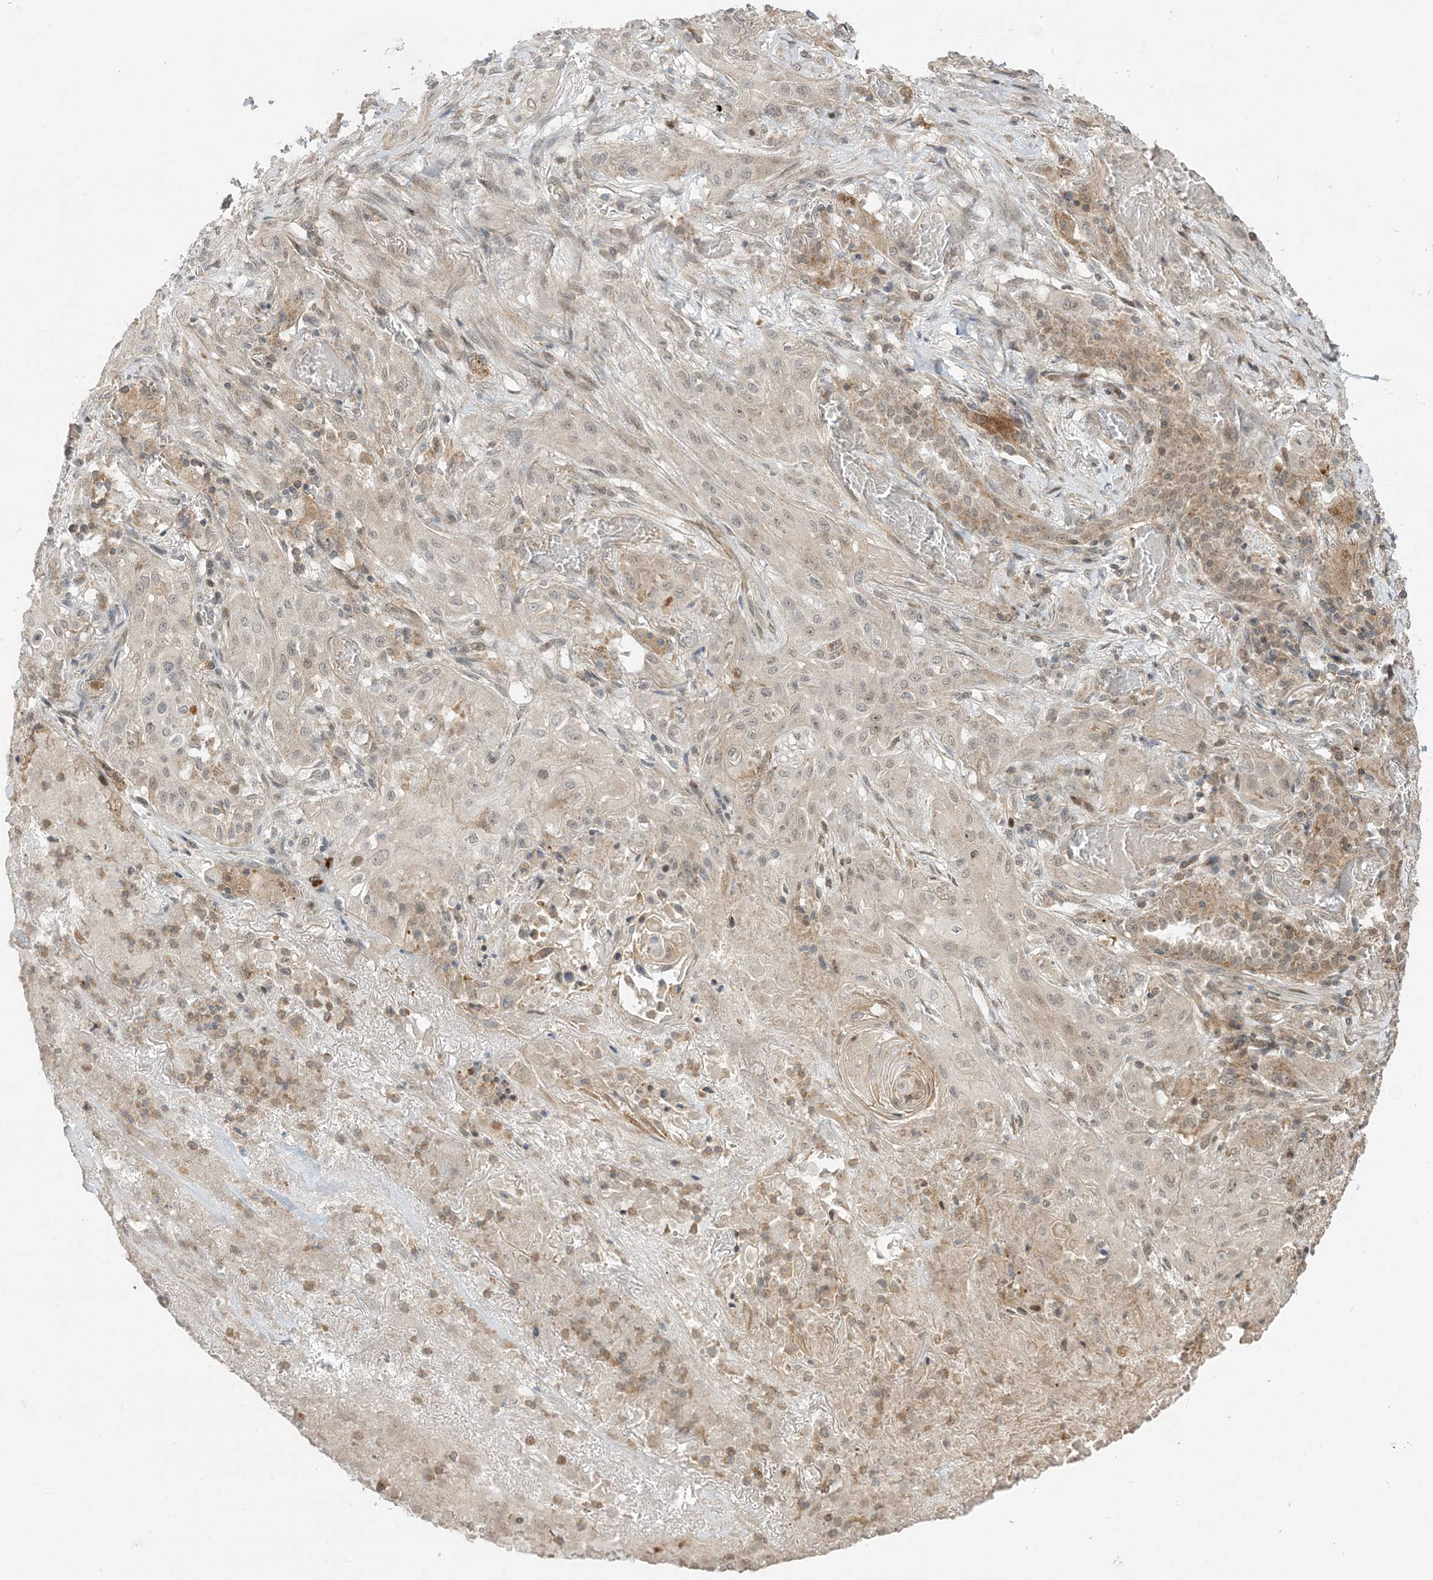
{"staining": {"intensity": "weak", "quantity": "<25%", "location": "cytoplasmic/membranous"}, "tissue": "lung cancer", "cell_type": "Tumor cells", "image_type": "cancer", "snomed": [{"axis": "morphology", "description": "Squamous cell carcinoma, NOS"}, {"axis": "topography", "description": "Lung"}], "caption": "Tumor cells show no significant expression in squamous cell carcinoma (lung).", "gene": "PHLDB2", "patient": {"sex": "female", "age": 47}}